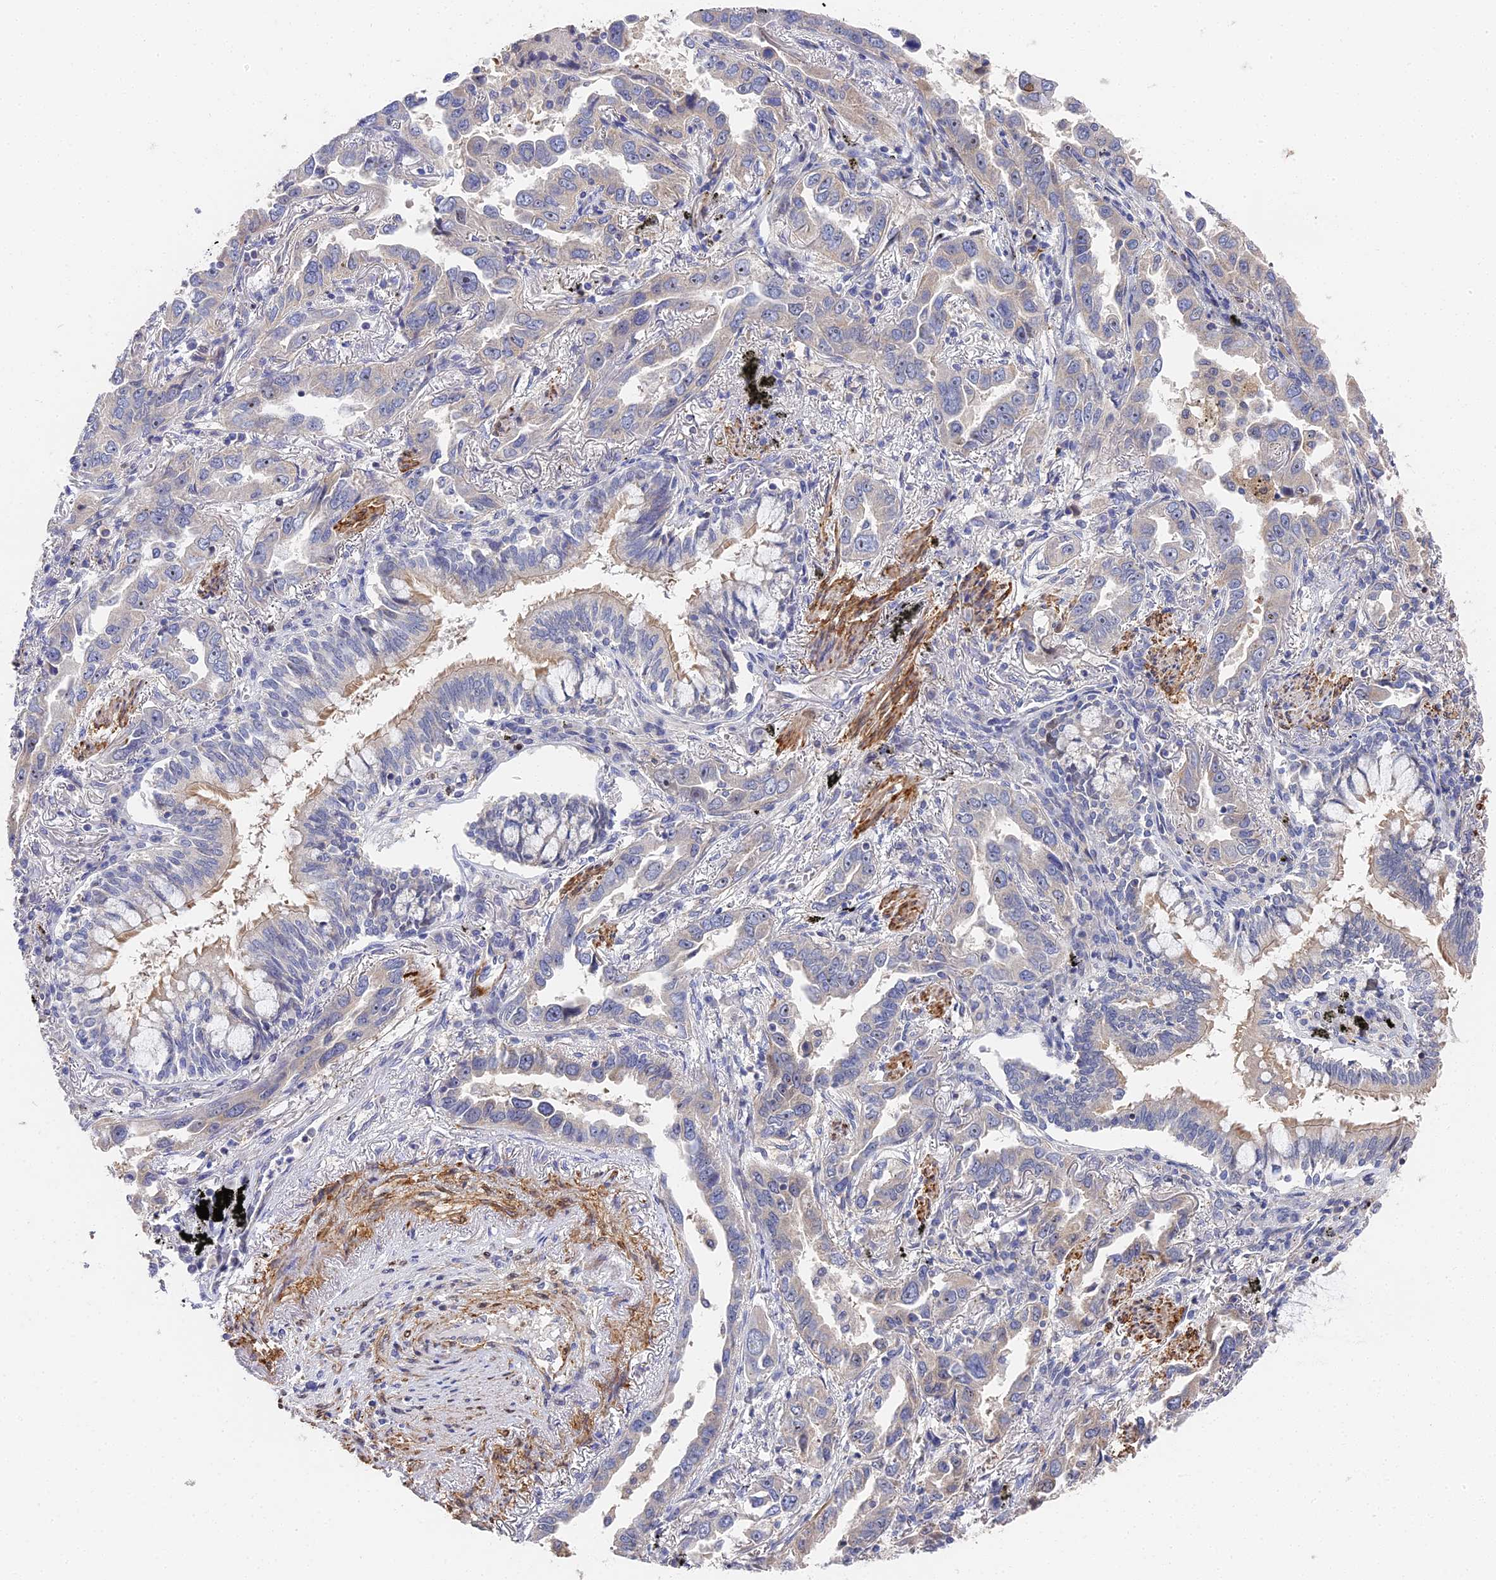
{"staining": {"intensity": "negative", "quantity": "none", "location": "none"}, "tissue": "lung cancer", "cell_type": "Tumor cells", "image_type": "cancer", "snomed": [{"axis": "morphology", "description": "Adenocarcinoma, NOS"}, {"axis": "topography", "description": "Lung"}], "caption": "Photomicrograph shows no protein expression in tumor cells of lung cancer tissue.", "gene": "CCDC113", "patient": {"sex": "male", "age": 67}}